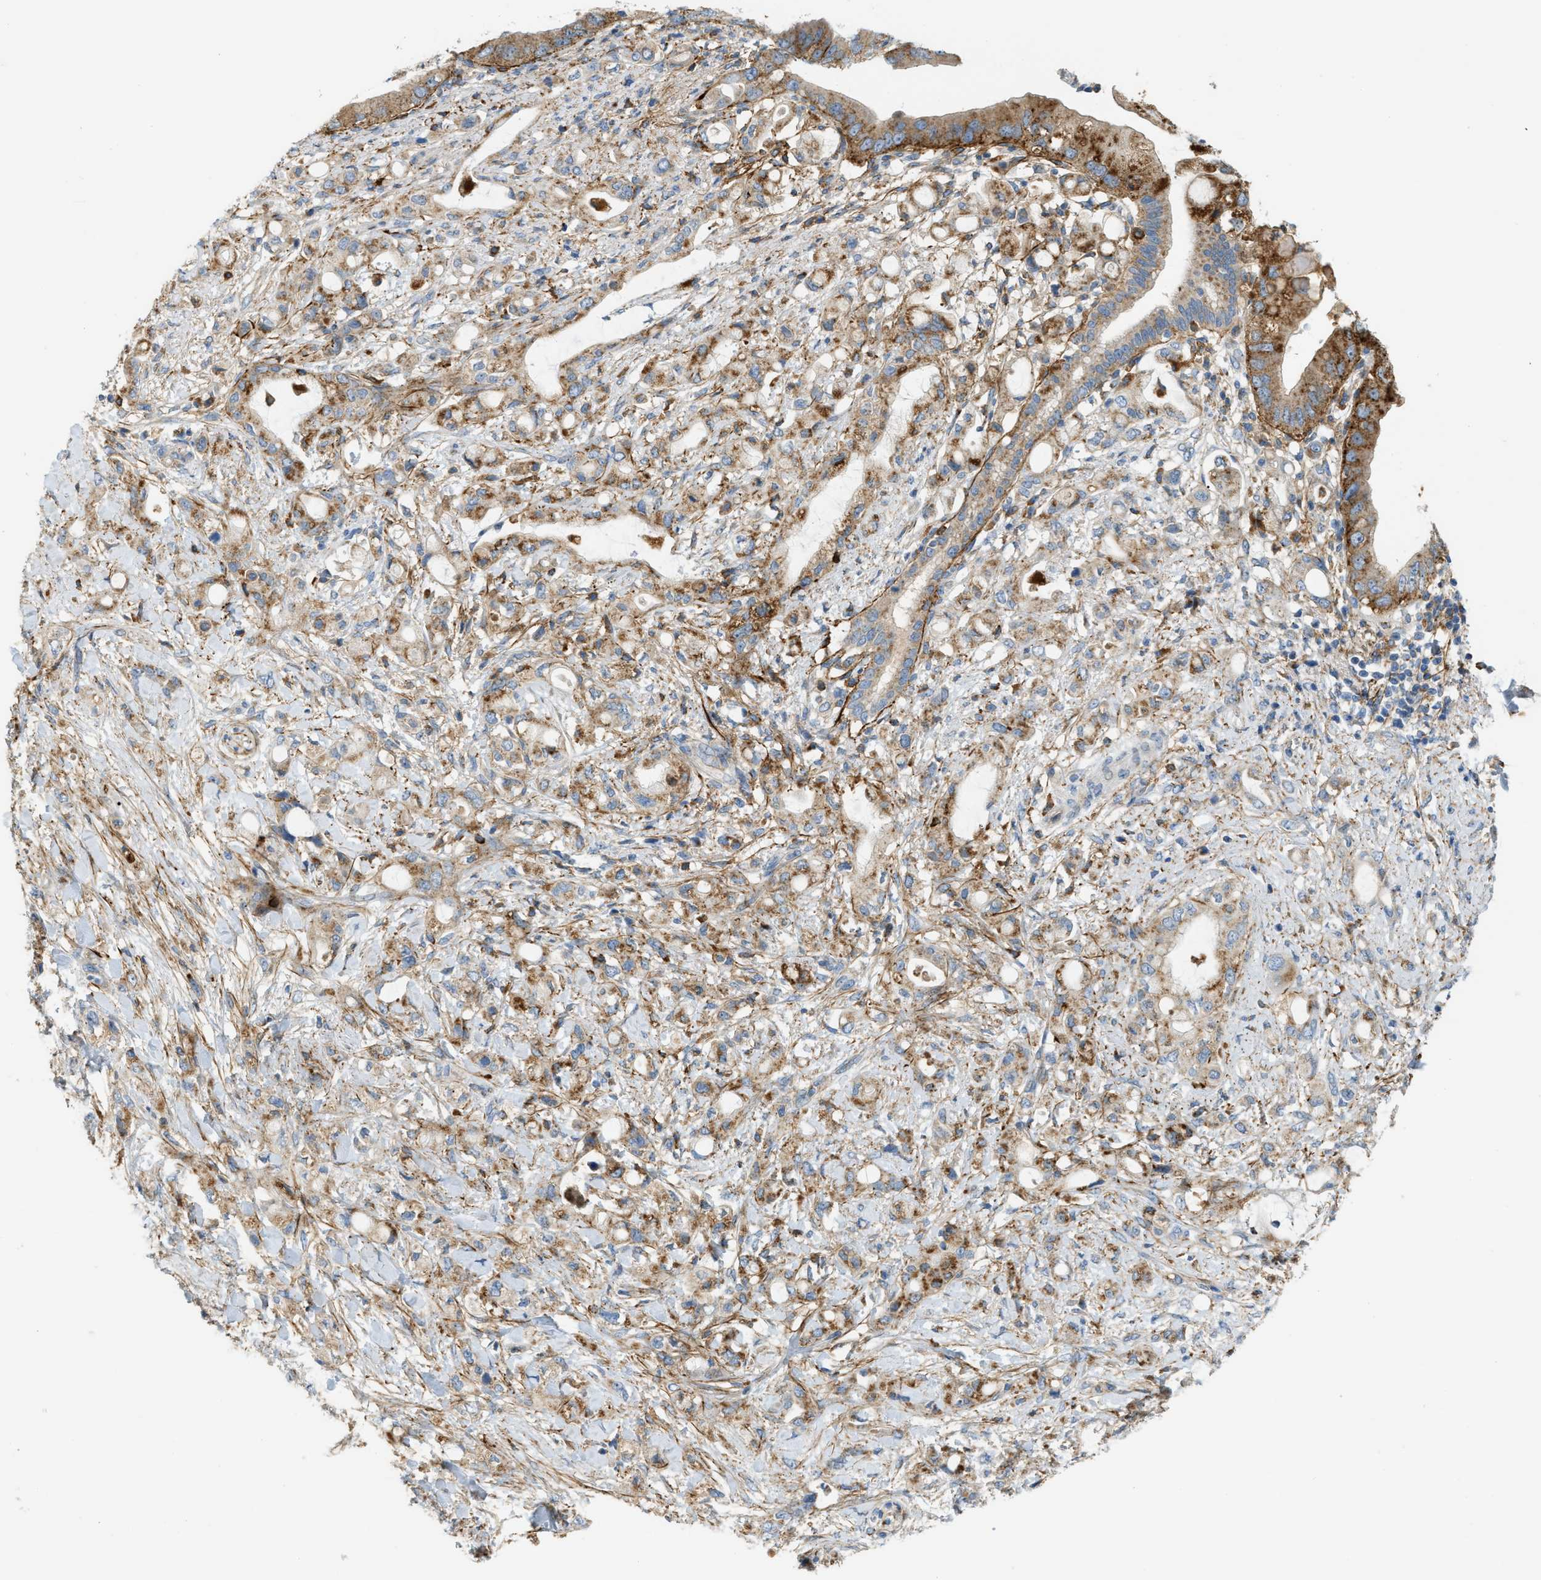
{"staining": {"intensity": "moderate", "quantity": ">75%", "location": "cytoplasmic/membranous"}, "tissue": "pancreatic cancer", "cell_type": "Tumor cells", "image_type": "cancer", "snomed": [{"axis": "morphology", "description": "Adenocarcinoma, NOS"}, {"axis": "topography", "description": "Pancreas"}], "caption": "Tumor cells exhibit medium levels of moderate cytoplasmic/membranous expression in about >75% of cells in adenocarcinoma (pancreatic). Nuclei are stained in blue.", "gene": "LMBRD1", "patient": {"sex": "female", "age": 56}}